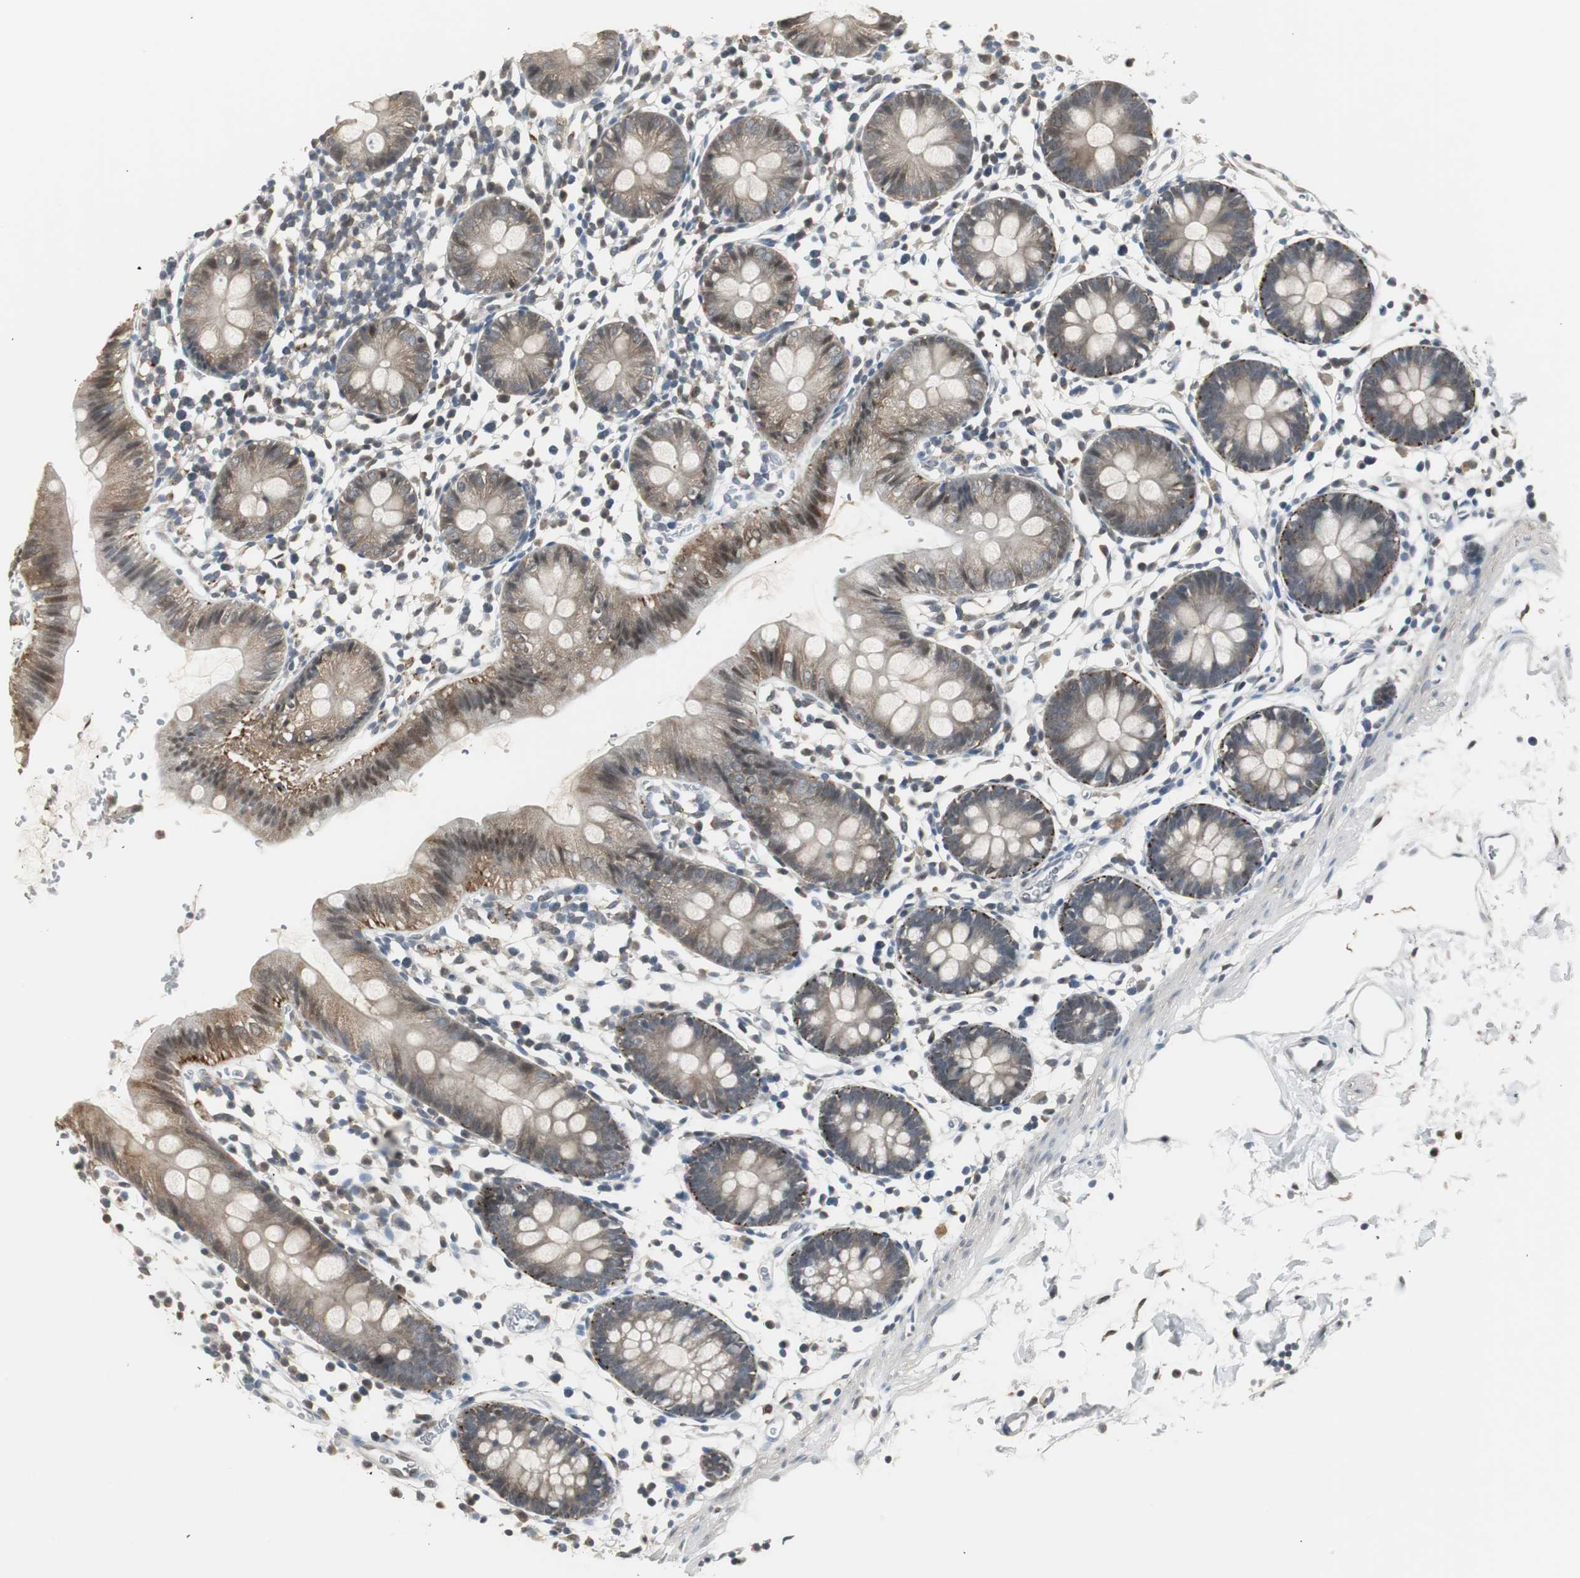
{"staining": {"intensity": "negative", "quantity": "none", "location": "none"}, "tissue": "colon", "cell_type": "Endothelial cells", "image_type": "normal", "snomed": [{"axis": "morphology", "description": "Normal tissue, NOS"}, {"axis": "topography", "description": "Colon"}], "caption": "Endothelial cells are negative for protein expression in unremarkable human colon.", "gene": "PLIN3", "patient": {"sex": "male", "age": 14}}